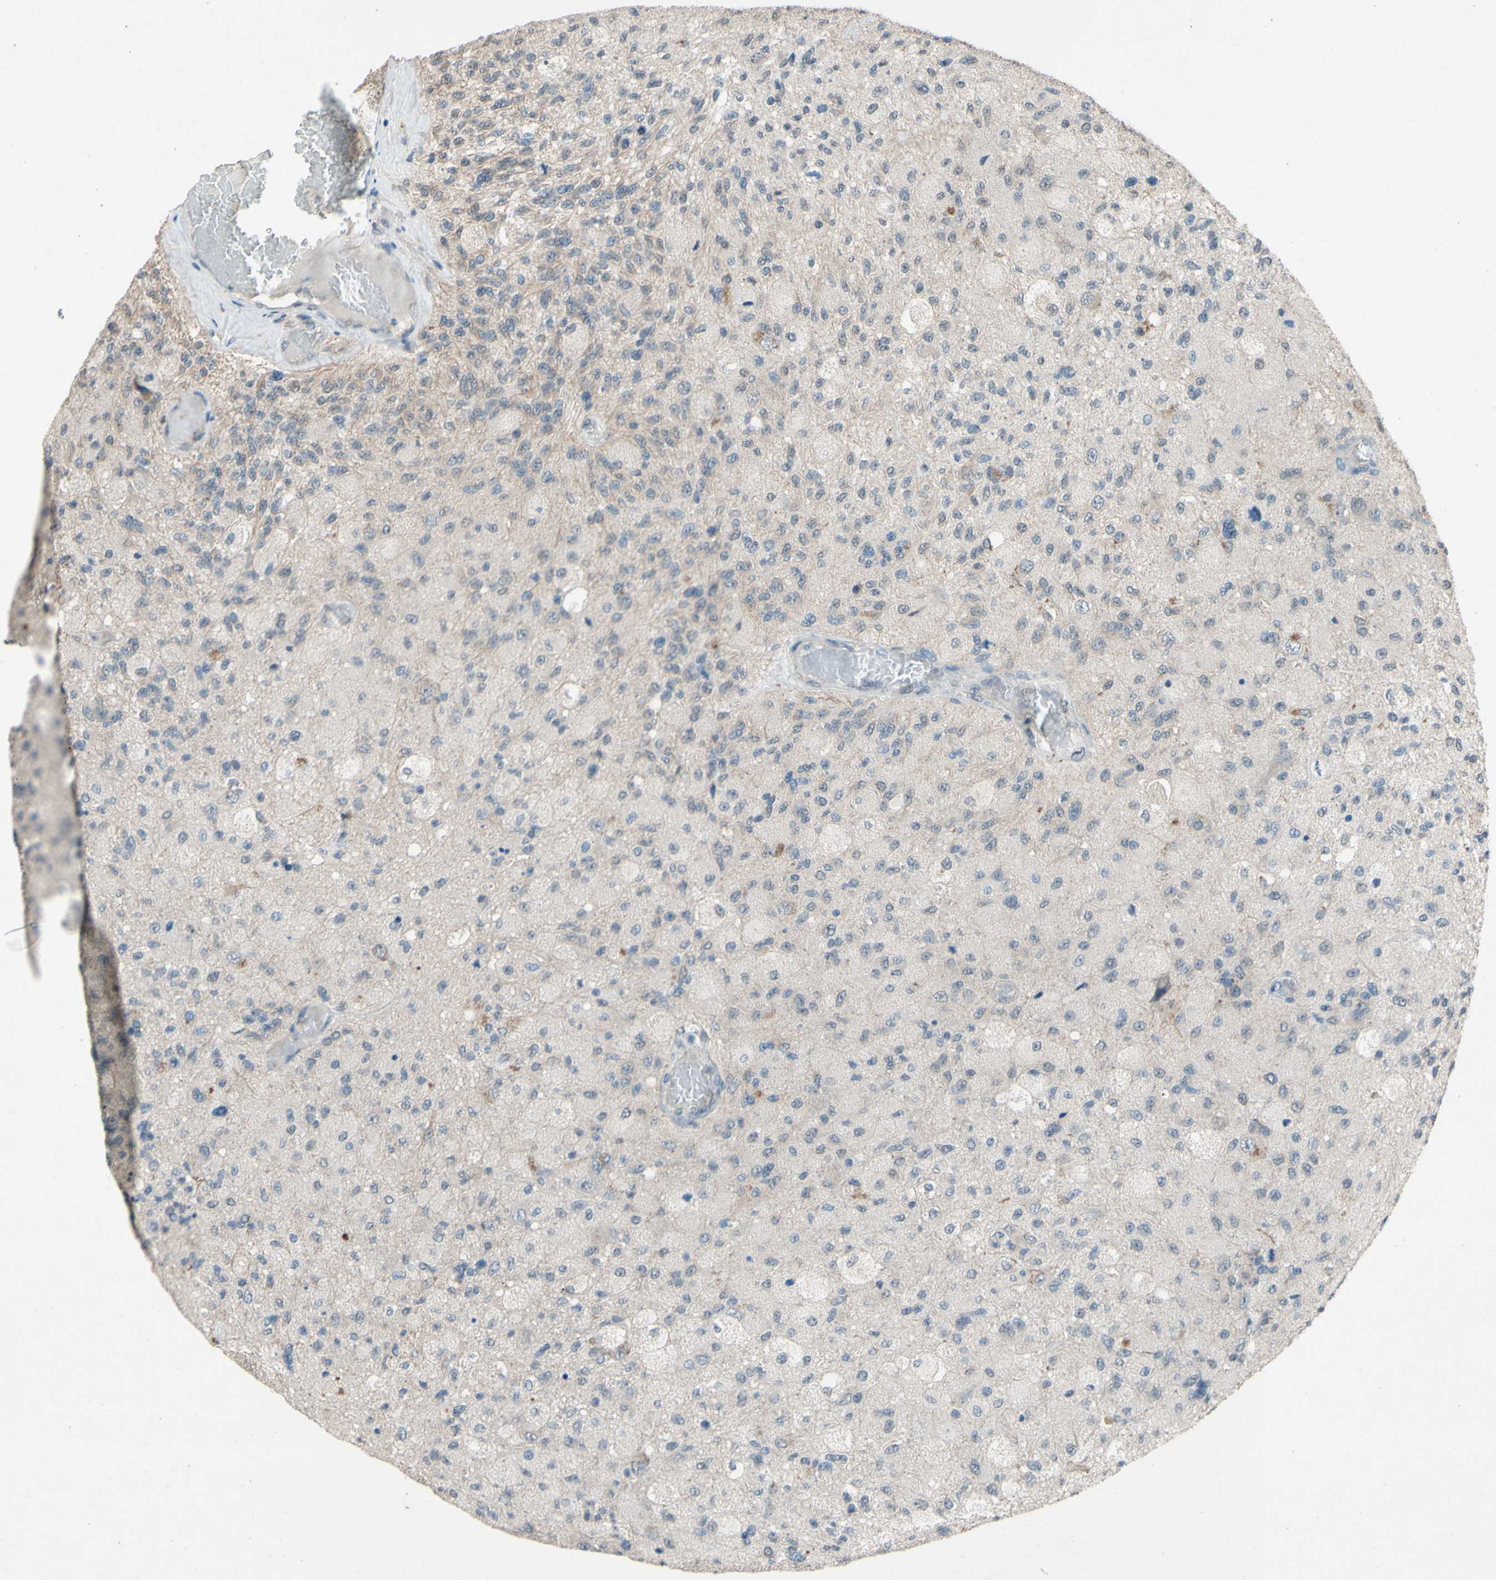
{"staining": {"intensity": "negative", "quantity": "none", "location": "none"}, "tissue": "glioma", "cell_type": "Tumor cells", "image_type": "cancer", "snomed": [{"axis": "morphology", "description": "Normal tissue, NOS"}, {"axis": "morphology", "description": "Glioma, malignant, High grade"}, {"axis": "topography", "description": "Cerebral cortex"}], "caption": "Immunohistochemistry (IHC) photomicrograph of neoplastic tissue: malignant glioma (high-grade) stained with DAB demonstrates no significant protein staining in tumor cells. (Brightfield microscopy of DAB (3,3'-diaminobenzidine) immunohistochemistry (IHC) at high magnification).", "gene": "CDCP1", "patient": {"sex": "male", "age": 77}}